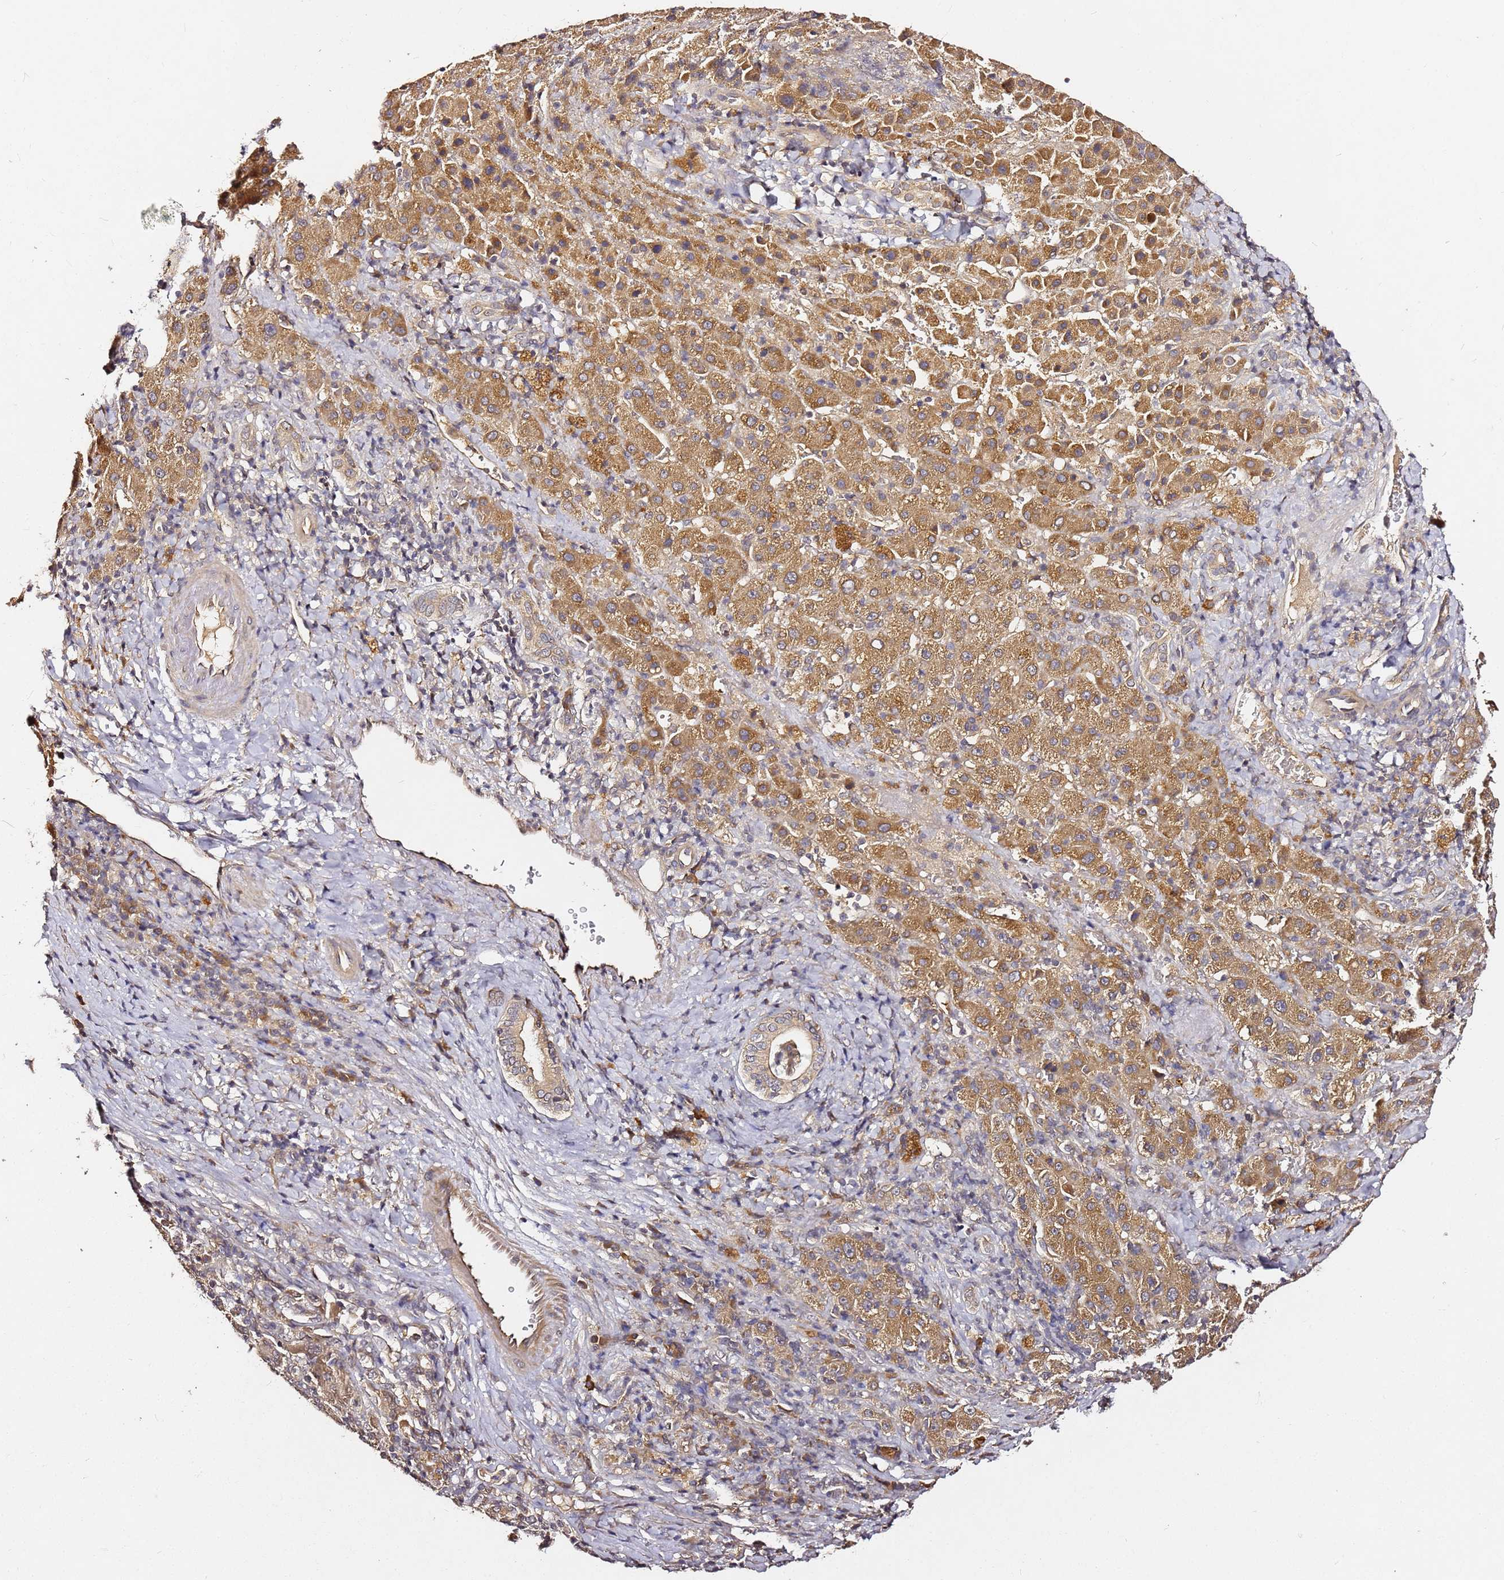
{"staining": {"intensity": "moderate", "quantity": ">75%", "location": "cytoplasmic/membranous"}, "tissue": "liver cancer", "cell_type": "Tumor cells", "image_type": "cancer", "snomed": [{"axis": "morphology", "description": "Carcinoma, Hepatocellular, NOS"}, {"axis": "topography", "description": "Liver"}], "caption": "A medium amount of moderate cytoplasmic/membranous expression is present in approximately >75% of tumor cells in liver hepatocellular carcinoma tissue.", "gene": "C6orf136", "patient": {"sex": "female", "age": 58}}